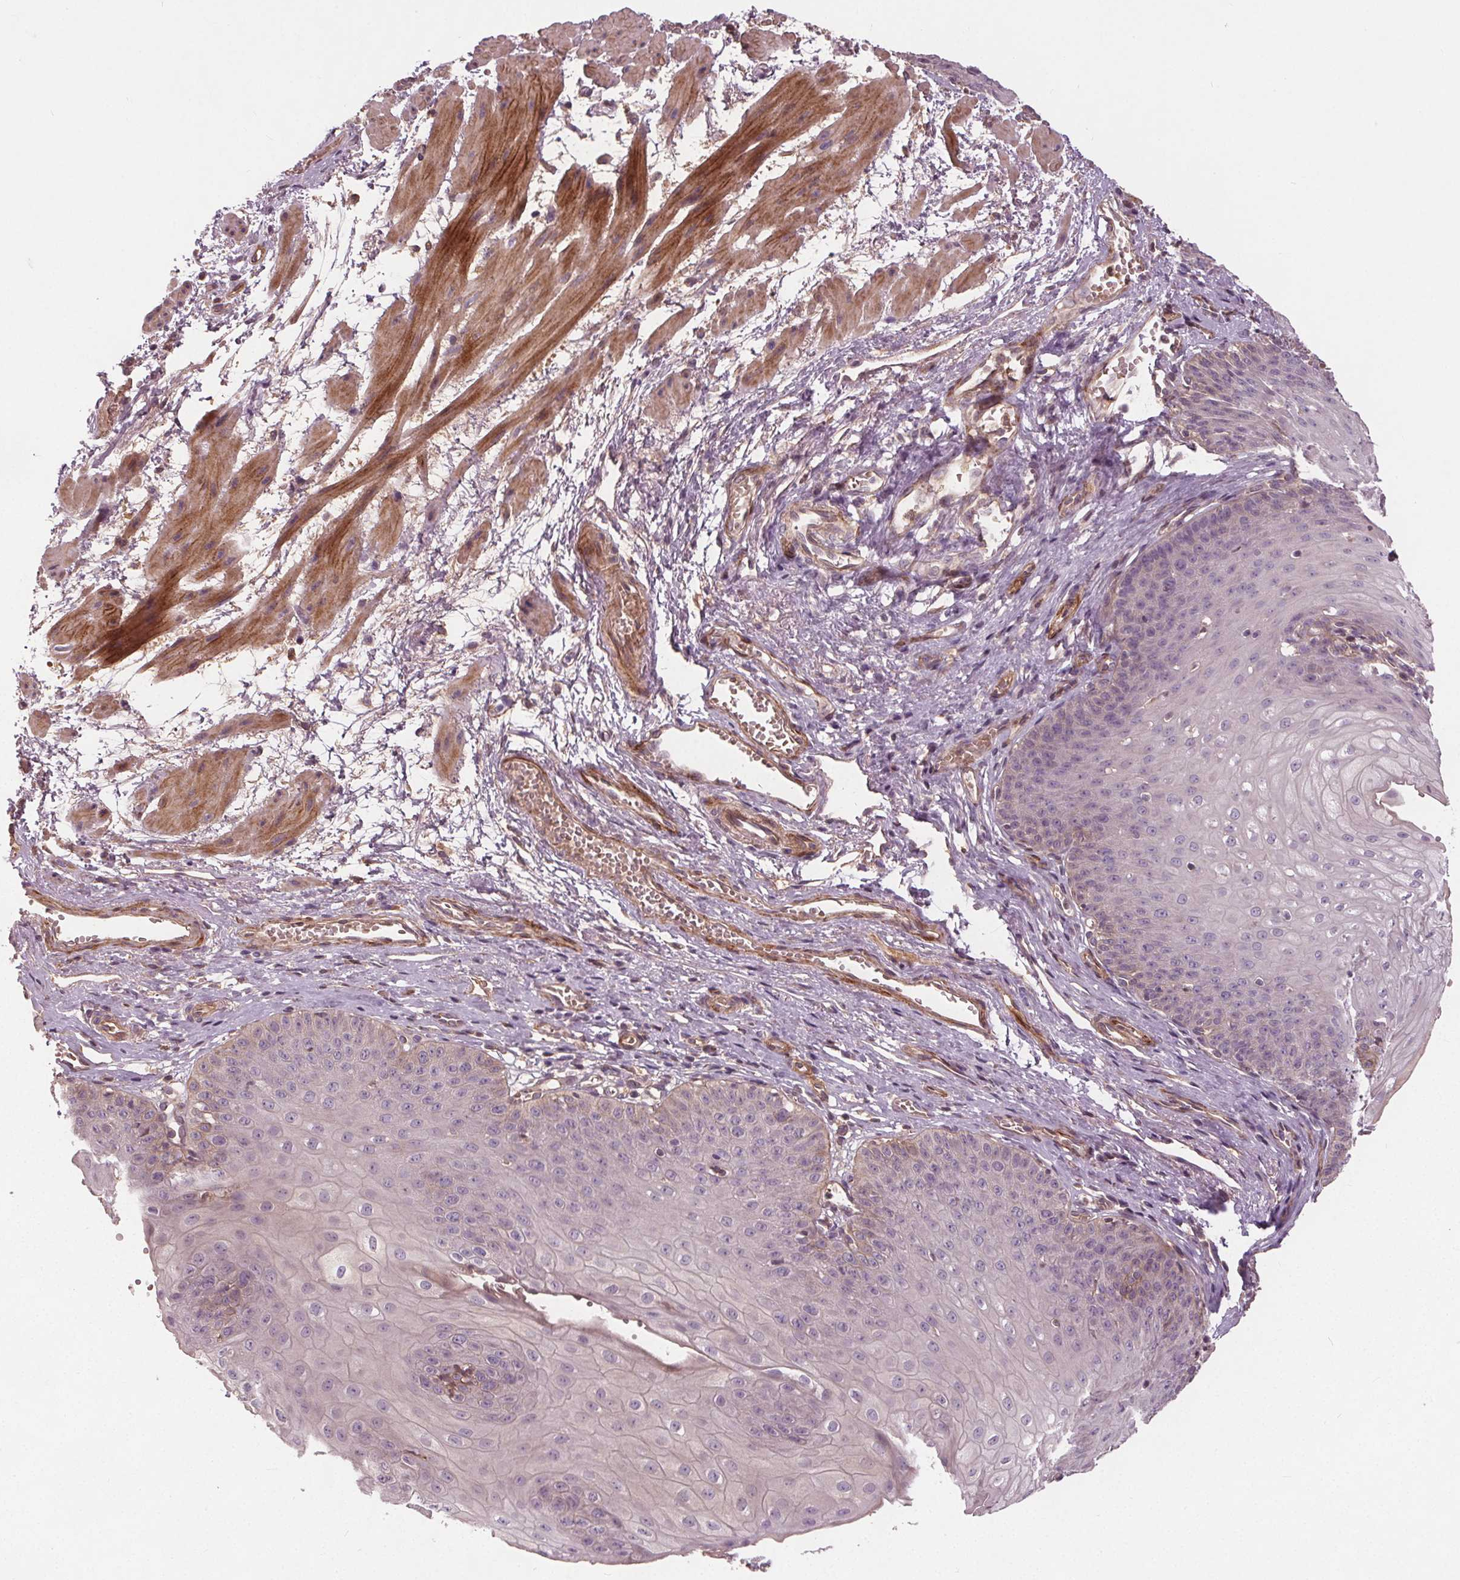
{"staining": {"intensity": "weak", "quantity": "<25%", "location": "cytoplasmic/membranous"}, "tissue": "esophagus", "cell_type": "Squamous epithelial cells", "image_type": "normal", "snomed": [{"axis": "morphology", "description": "Normal tissue, NOS"}, {"axis": "topography", "description": "Esophagus"}], "caption": "Immunohistochemistry micrograph of unremarkable human esophagus stained for a protein (brown), which demonstrates no staining in squamous epithelial cells. (DAB (3,3'-diaminobenzidine) immunohistochemistry (IHC) with hematoxylin counter stain).", "gene": "PDGFD", "patient": {"sex": "male", "age": 71}}